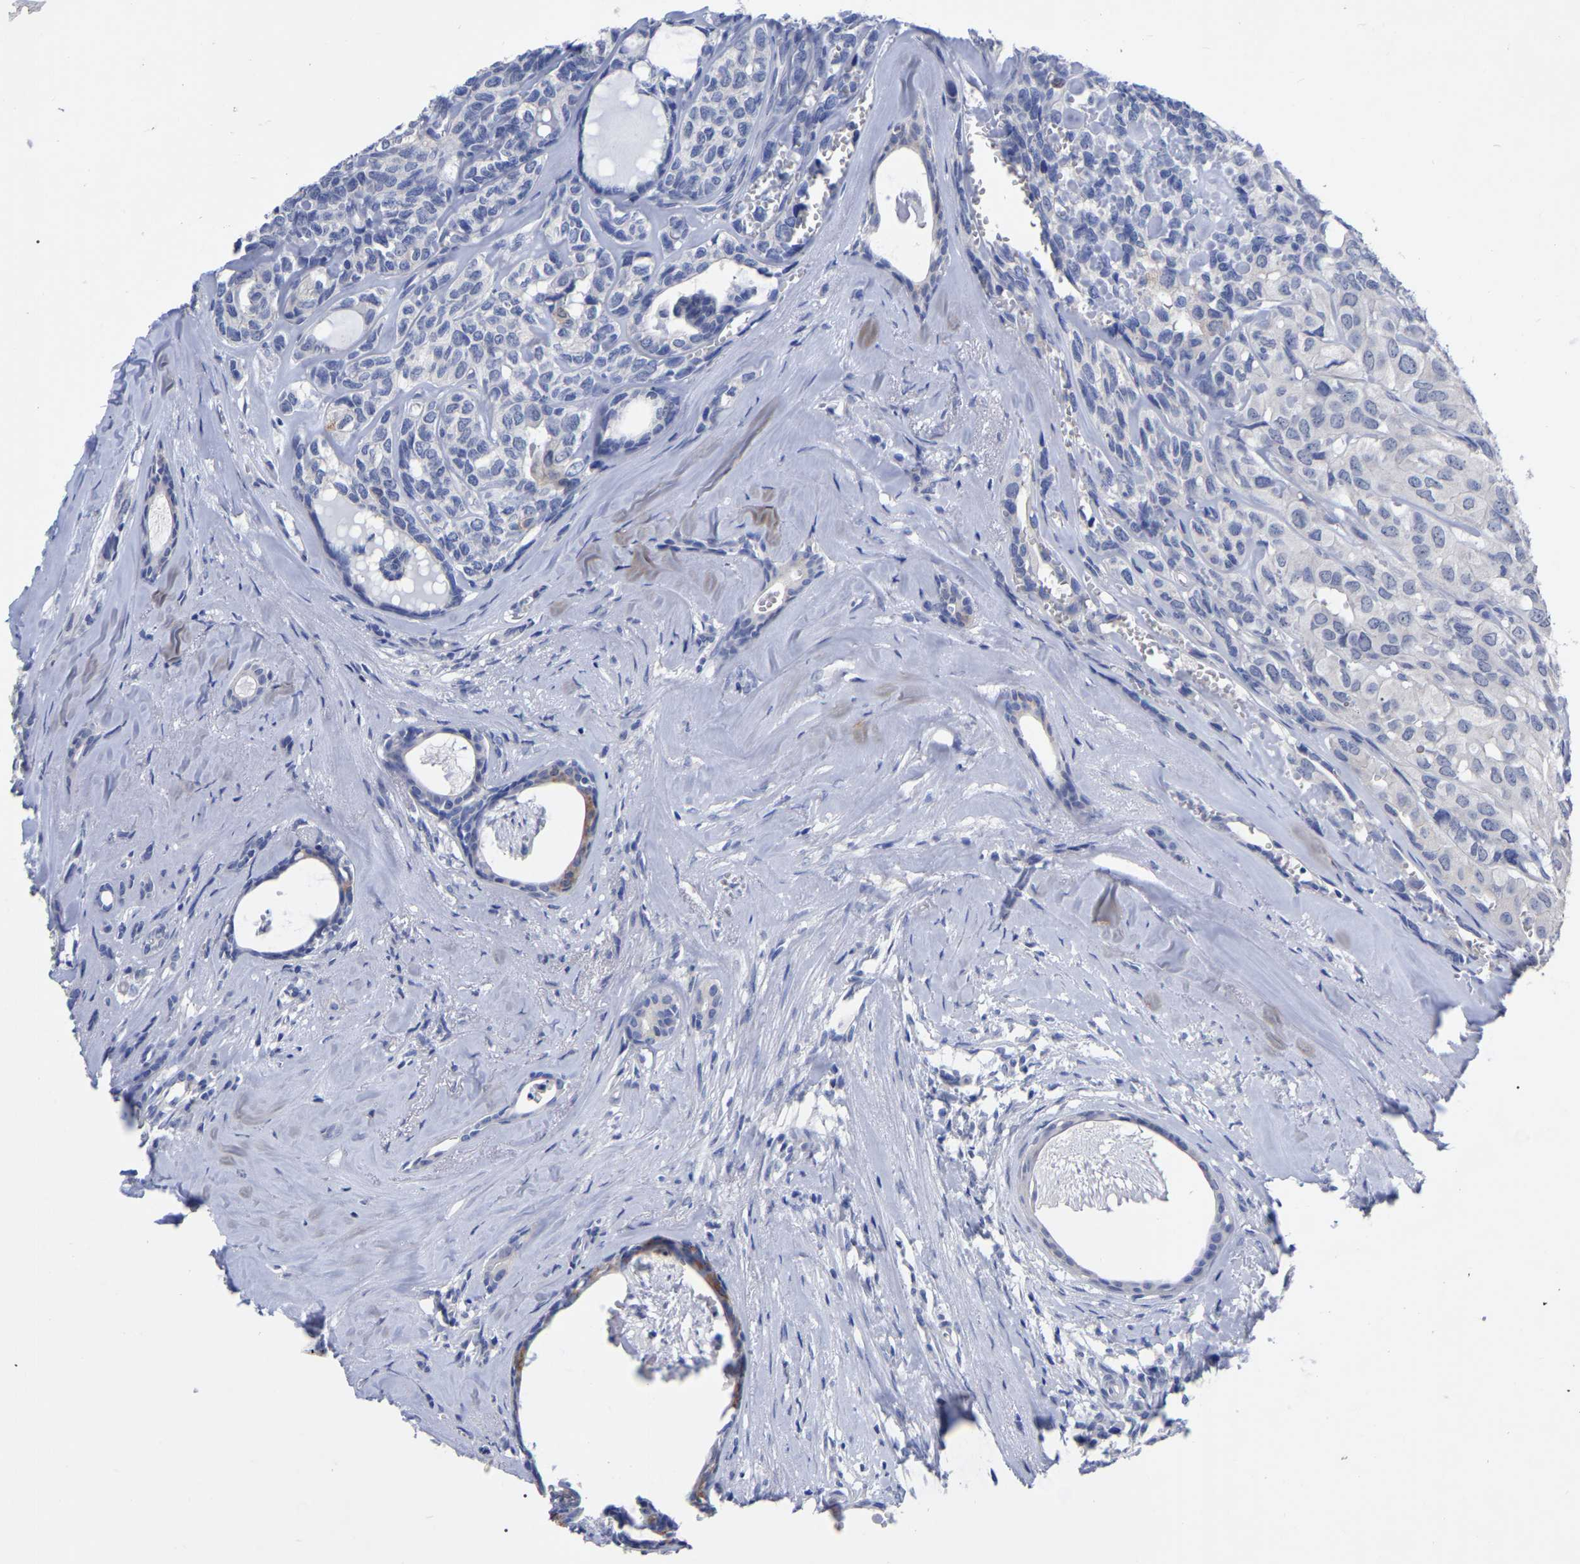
{"staining": {"intensity": "negative", "quantity": "none", "location": "none"}, "tissue": "head and neck cancer", "cell_type": "Tumor cells", "image_type": "cancer", "snomed": [{"axis": "morphology", "description": "Adenocarcinoma, NOS"}, {"axis": "topography", "description": "Salivary gland, NOS"}, {"axis": "topography", "description": "Head-Neck"}], "caption": "An IHC histopathology image of head and neck cancer (adenocarcinoma) is shown. There is no staining in tumor cells of head and neck cancer (adenocarcinoma).", "gene": "ANXA13", "patient": {"sex": "female", "age": 76}}